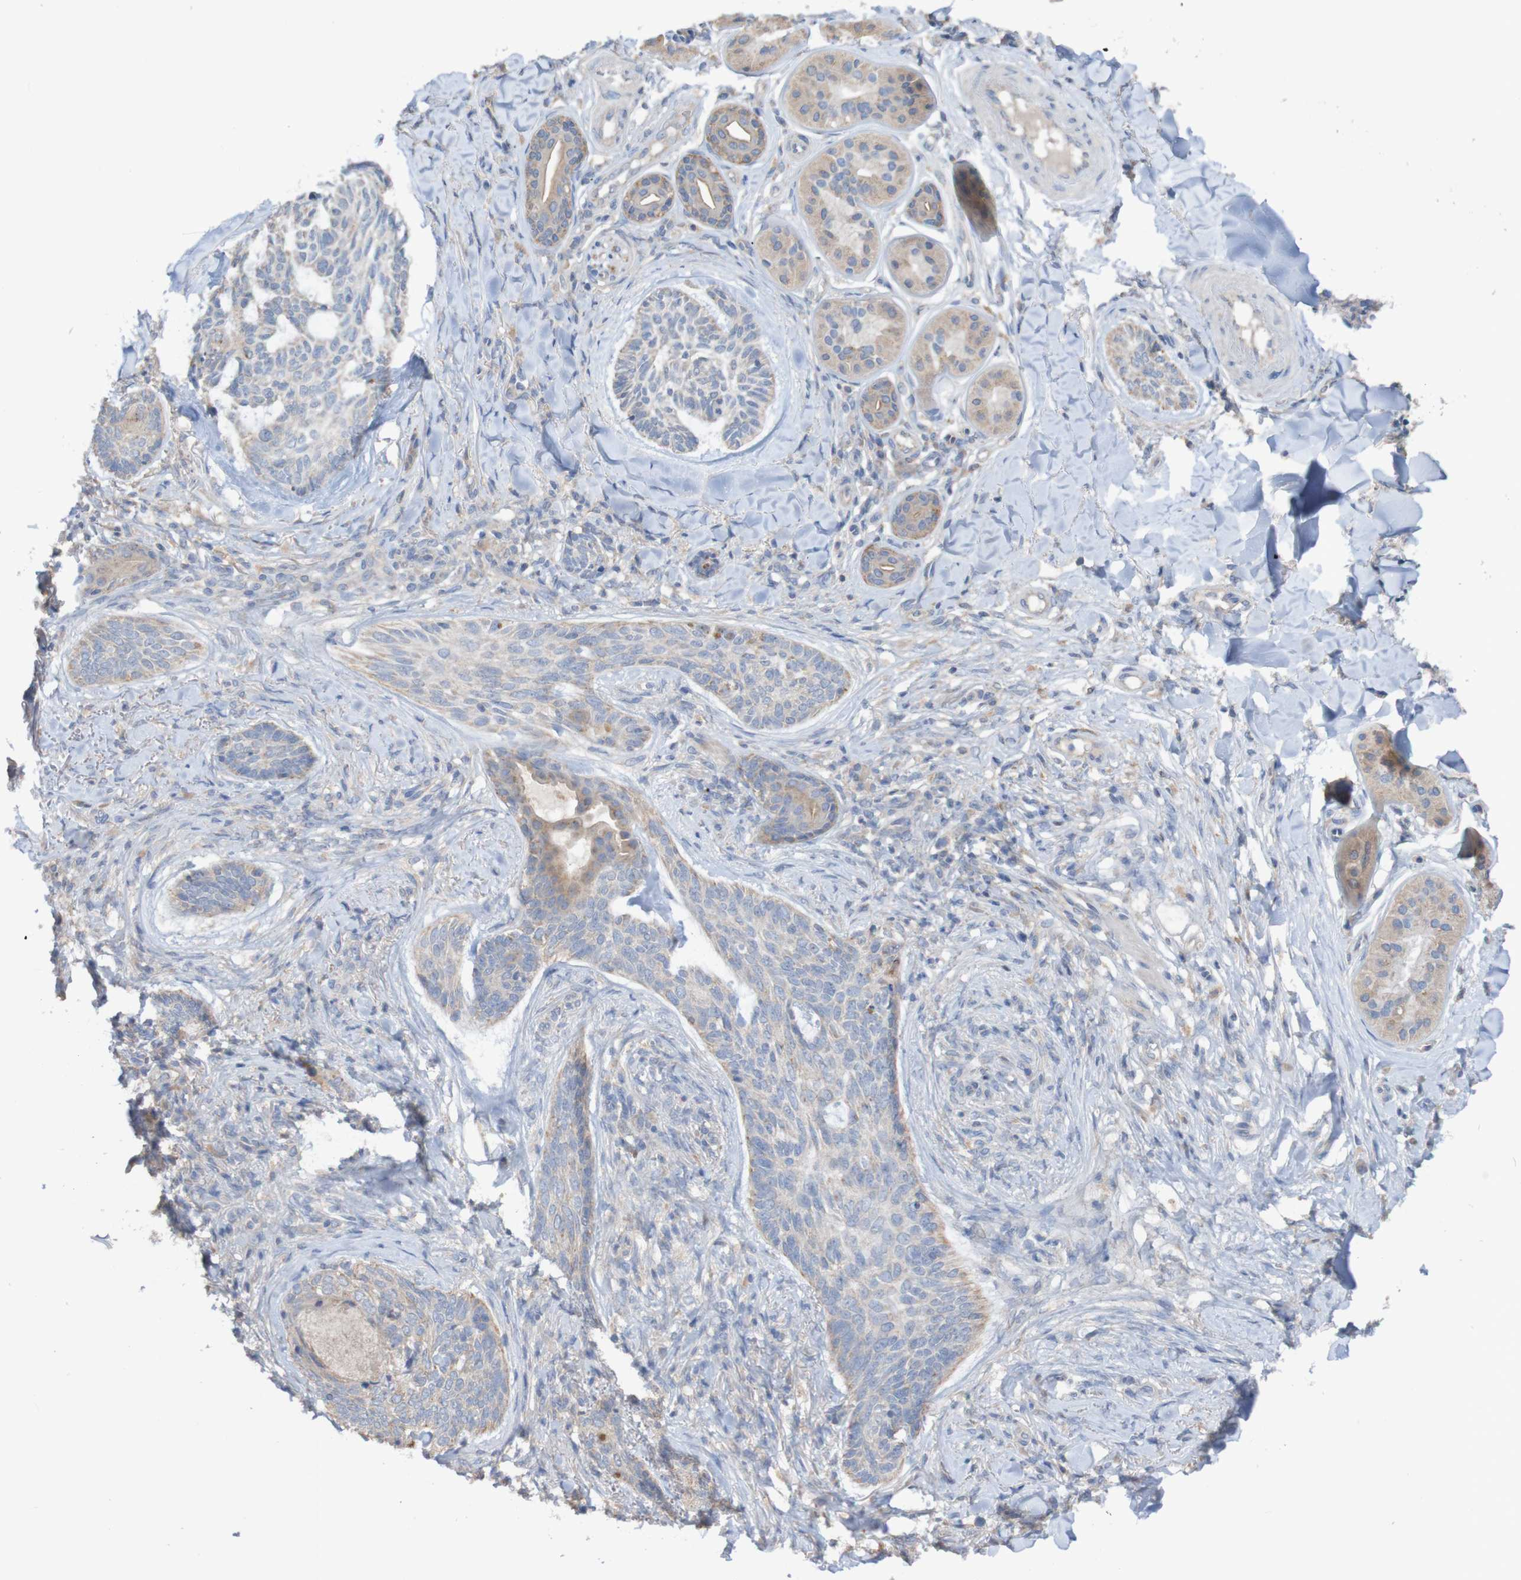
{"staining": {"intensity": "weak", "quantity": "<25%", "location": "cytoplasmic/membranous"}, "tissue": "skin cancer", "cell_type": "Tumor cells", "image_type": "cancer", "snomed": [{"axis": "morphology", "description": "Basal cell carcinoma"}, {"axis": "topography", "description": "Skin"}], "caption": "There is no significant expression in tumor cells of skin basal cell carcinoma.", "gene": "PHYH", "patient": {"sex": "male", "age": 43}}